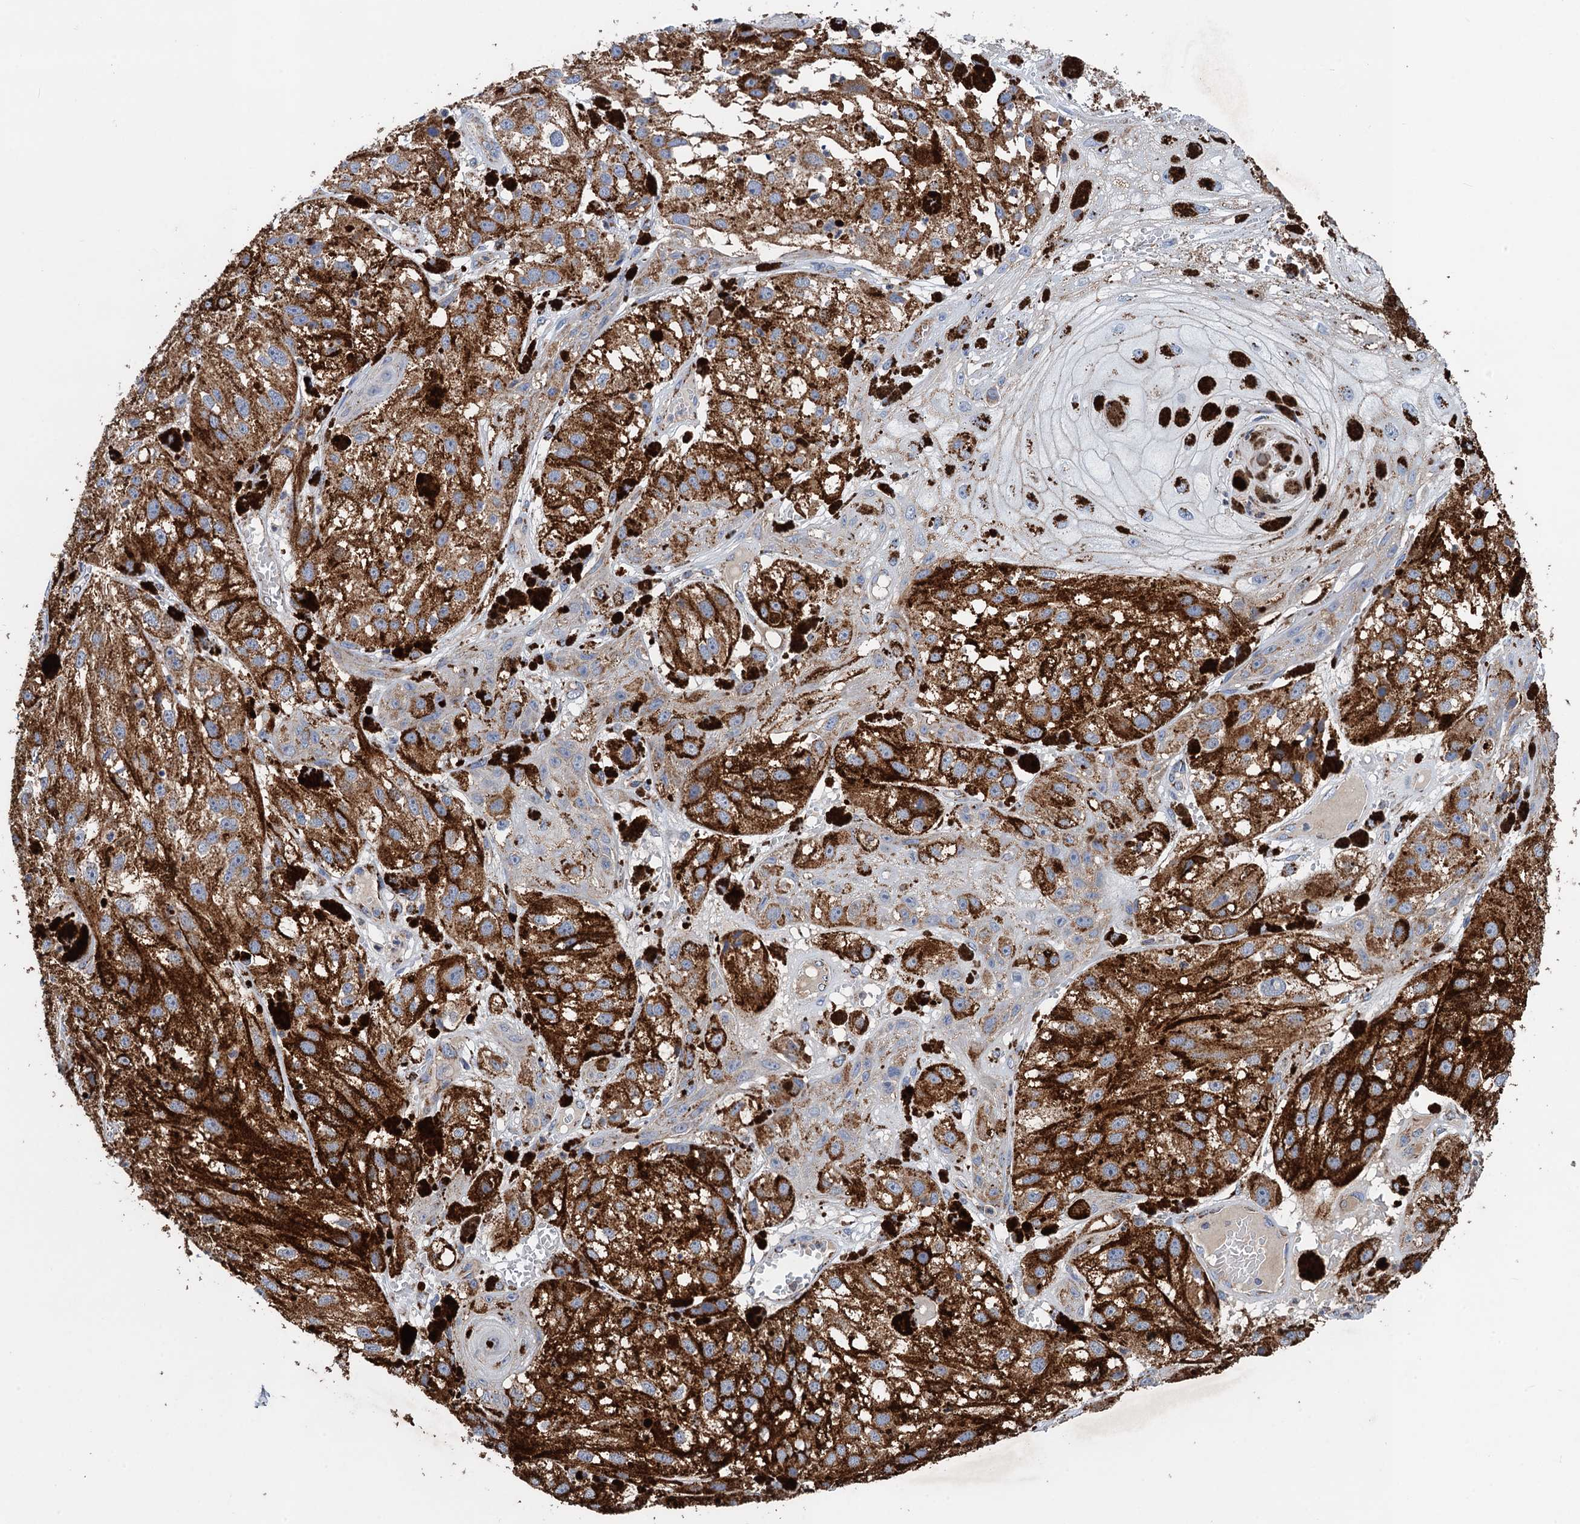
{"staining": {"intensity": "moderate", "quantity": ">75%", "location": "cytoplasmic/membranous"}, "tissue": "melanoma", "cell_type": "Tumor cells", "image_type": "cancer", "snomed": [{"axis": "morphology", "description": "Malignant melanoma, NOS"}, {"axis": "topography", "description": "Skin"}], "caption": "A high-resolution image shows immunohistochemistry (IHC) staining of melanoma, which shows moderate cytoplasmic/membranous positivity in approximately >75% of tumor cells. (Stains: DAB in brown, nuclei in blue, Microscopy: brightfield microscopy at high magnification).", "gene": "DGLUCY", "patient": {"sex": "male", "age": 88}}